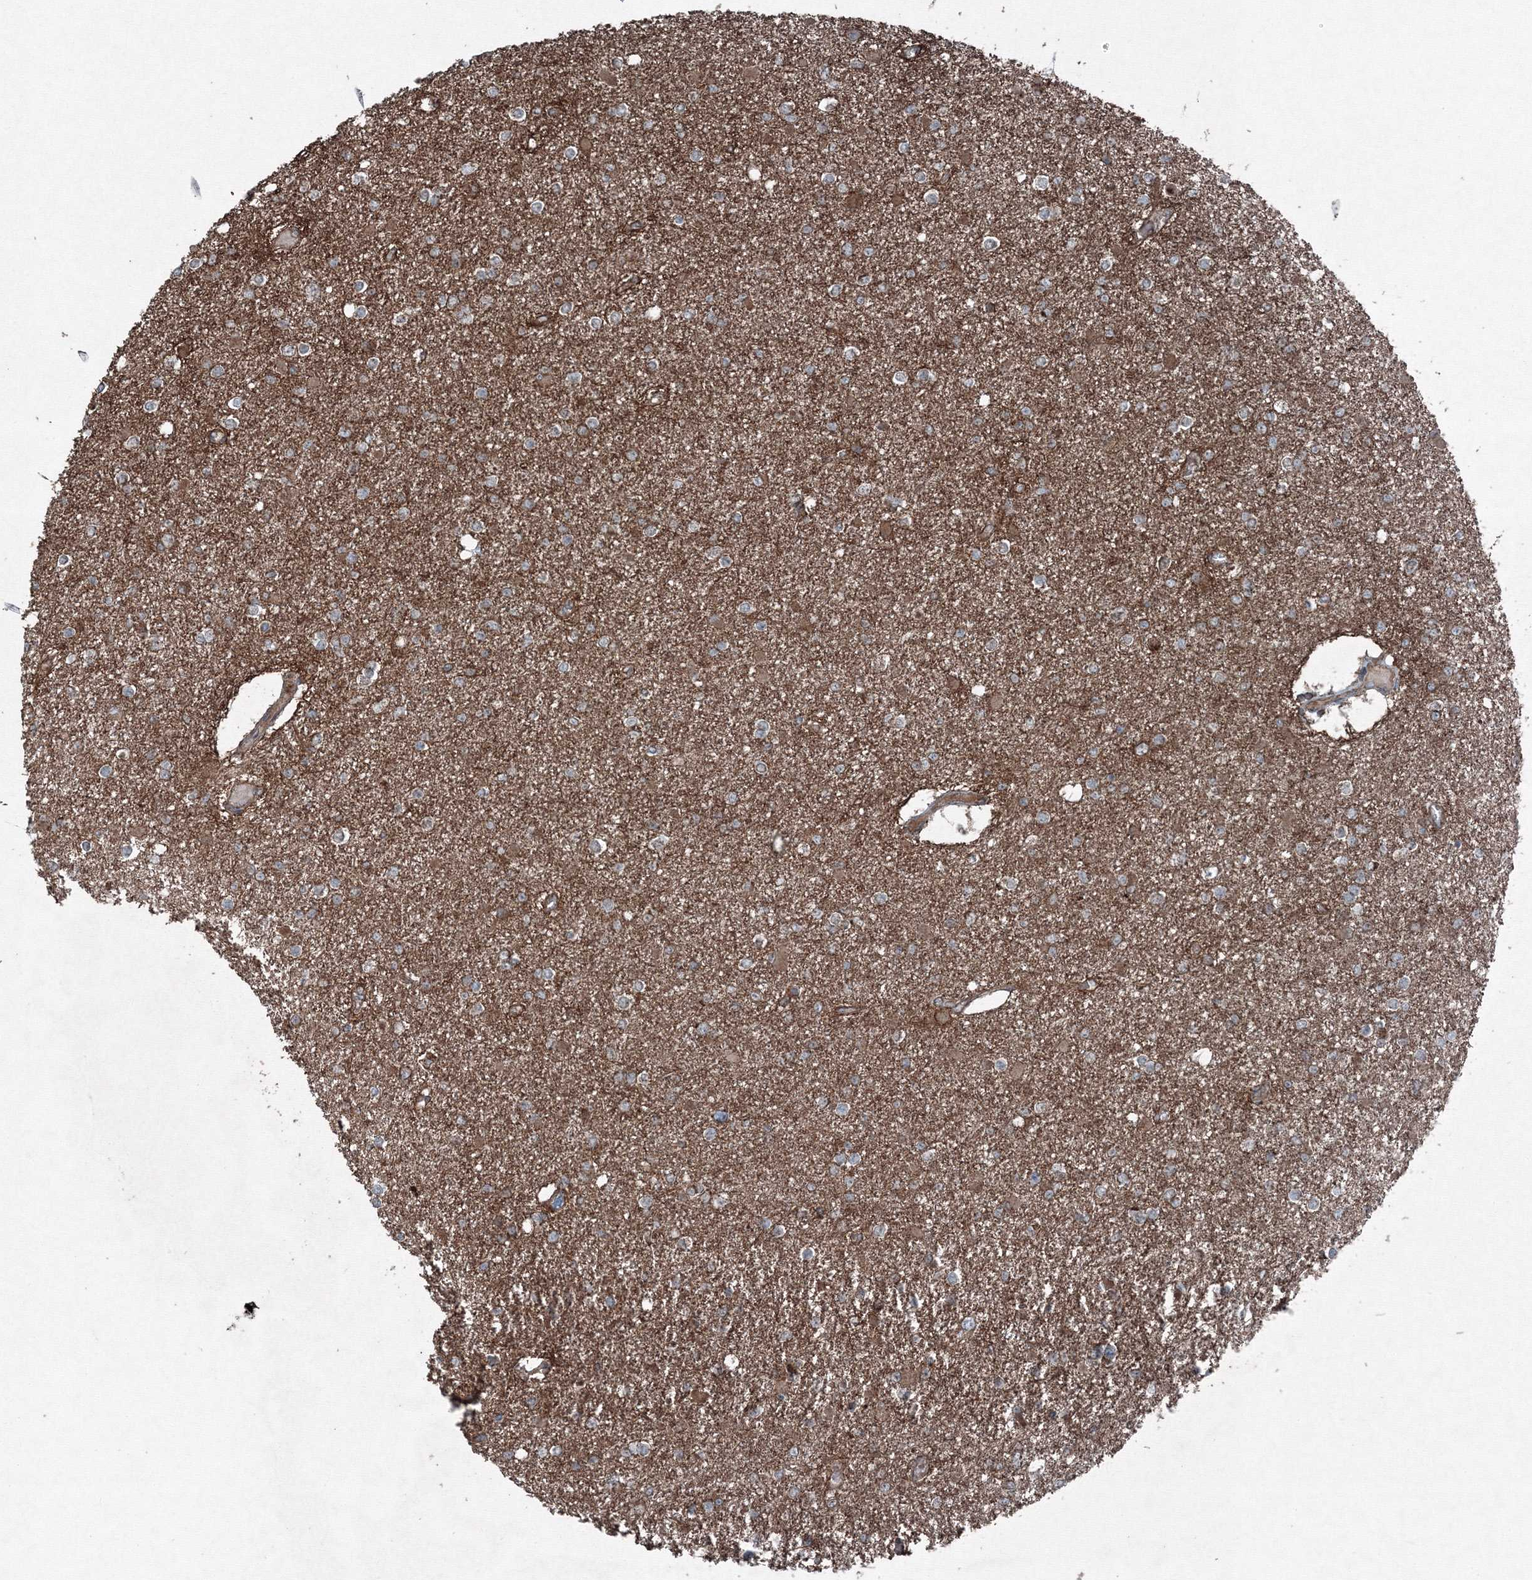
{"staining": {"intensity": "moderate", "quantity": ">75%", "location": "cytoplasmic/membranous"}, "tissue": "glioma", "cell_type": "Tumor cells", "image_type": "cancer", "snomed": [{"axis": "morphology", "description": "Glioma, malignant, Low grade"}, {"axis": "topography", "description": "Brain"}], "caption": "Tumor cells reveal moderate cytoplasmic/membranous expression in approximately >75% of cells in glioma.", "gene": "COPS7B", "patient": {"sex": "female", "age": 22}}